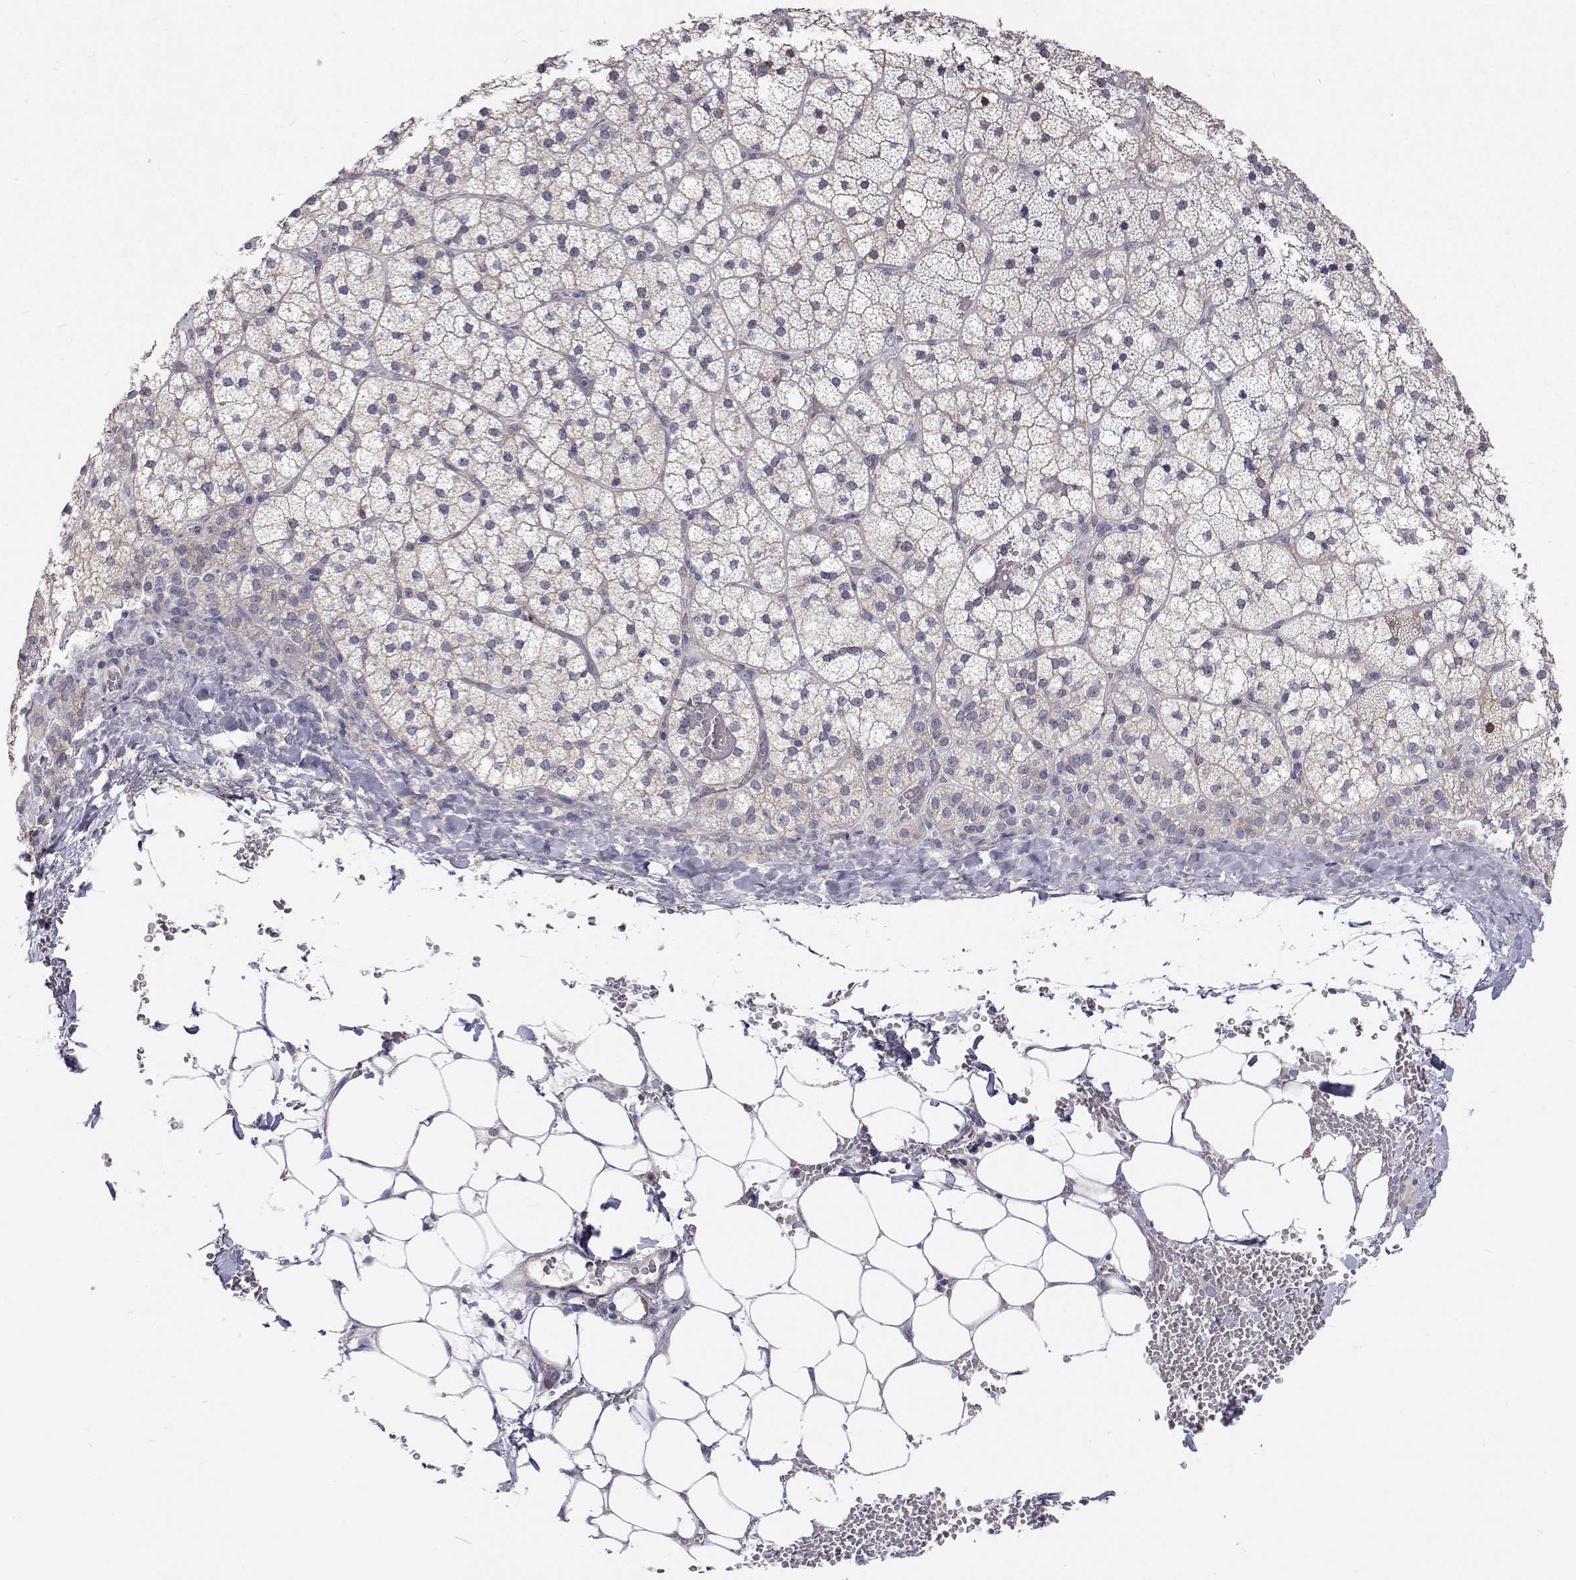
{"staining": {"intensity": "weak", "quantity": "<25%", "location": "nuclear"}, "tissue": "adrenal gland", "cell_type": "Glandular cells", "image_type": "normal", "snomed": [{"axis": "morphology", "description": "Normal tissue, NOS"}, {"axis": "topography", "description": "Adrenal gland"}], "caption": "IHC photomicrograph of benign adrenal gland: adrenal gland stained with DAB demonstrates no significant protein expression in glandular cells.", "gene": "MYPN", "patient": {"sex": "male", "age": 53}}